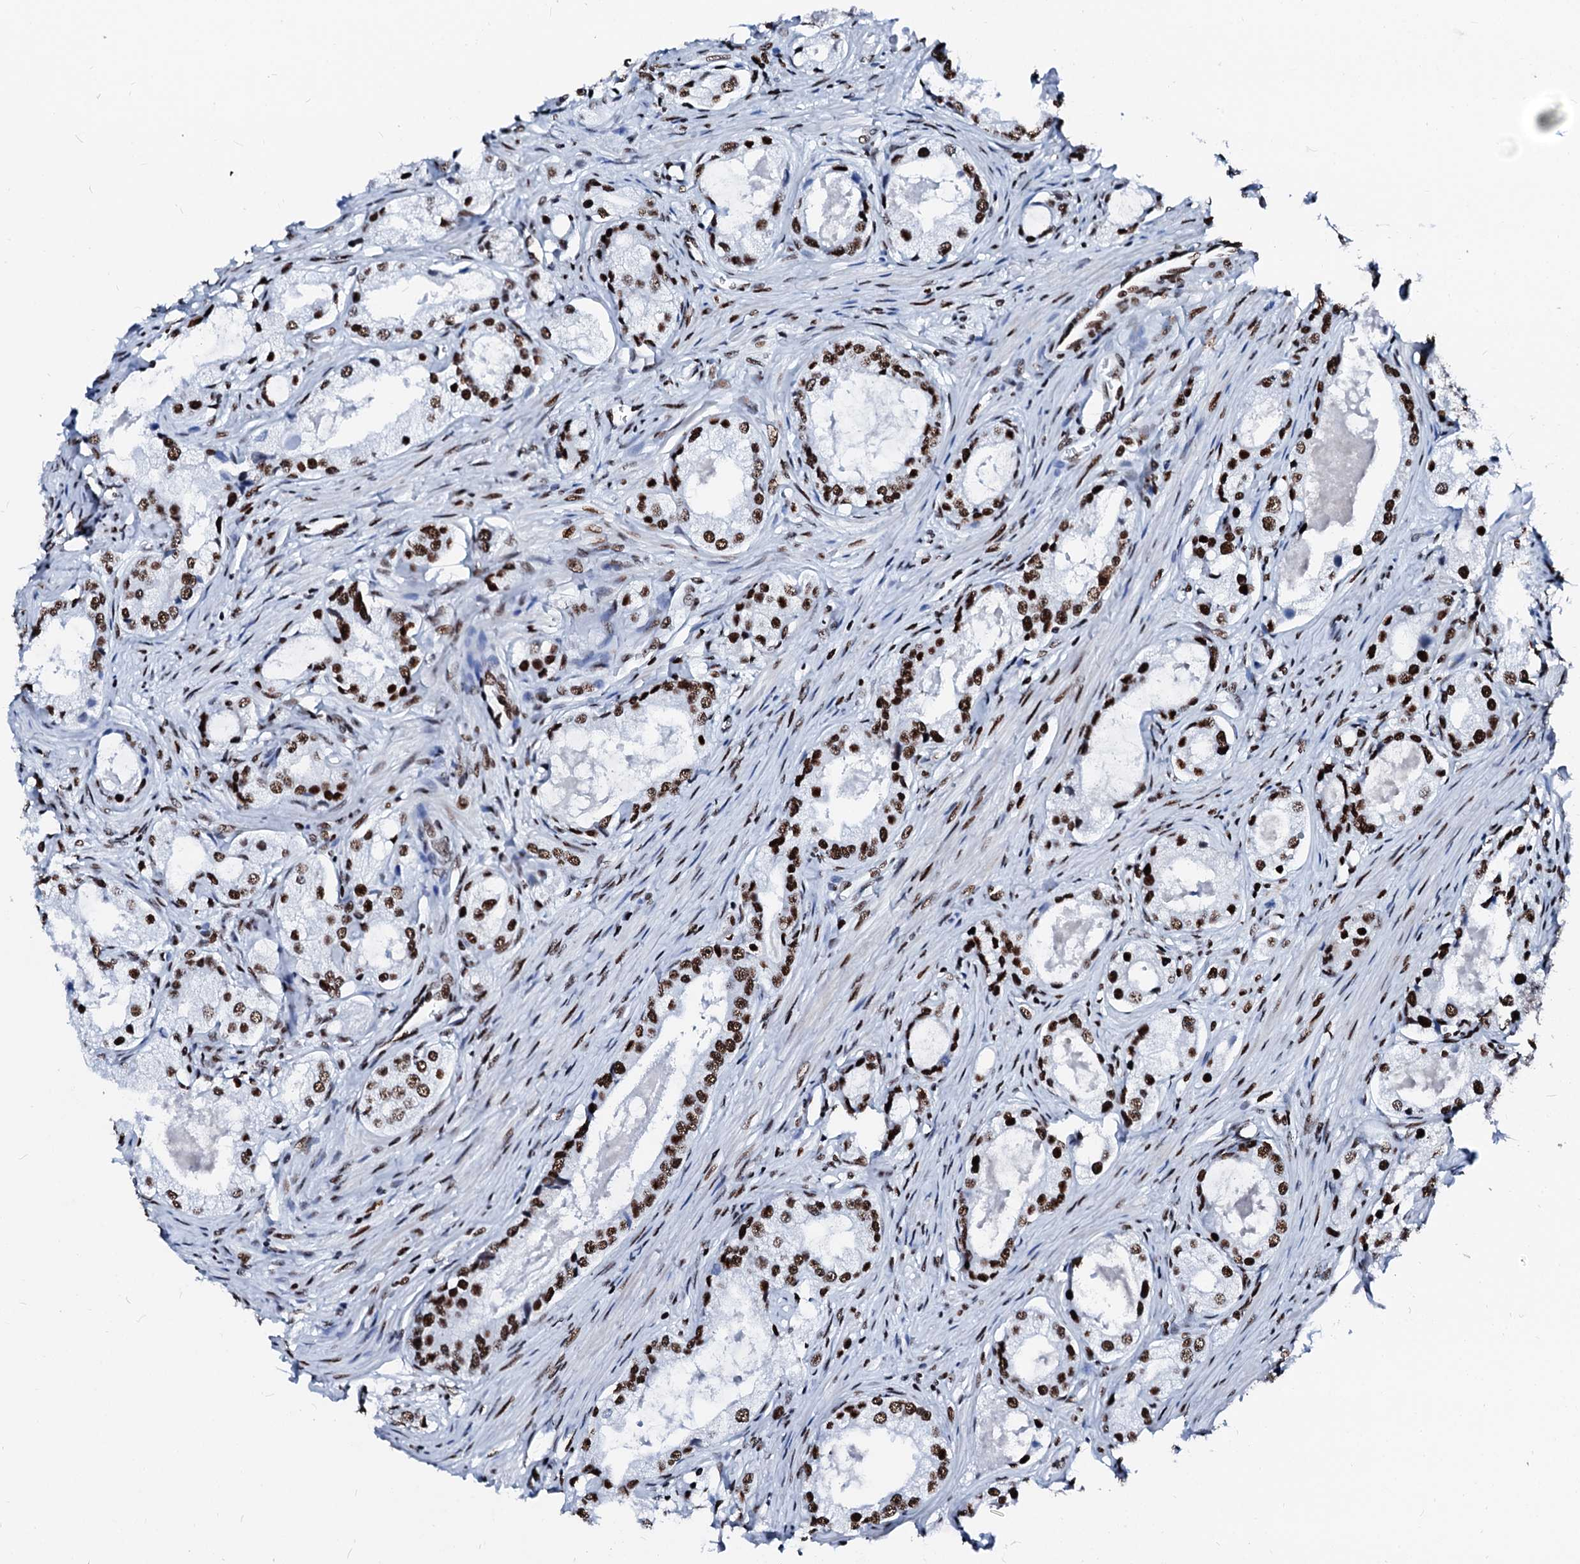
{"staining": {"intensity": "strong", "quantity": ">75%", "location": "nuclear"}, "tissue": "prostate cancer", "cell_type": "Tumor cells", "image_type": "cancer", "snomed": [{"axis": "morphology", "description": "Adenocarcinoma, Low grade"}, {"axis": "topography", "description": "Prostate"}], "caption": "A brown stain highlights strong nuclear expression of a protein in human prostate low-grade adenocarcinoma tumor cells.", "gene": "RALY", "patient": {"sex": "male", "age": 68}}